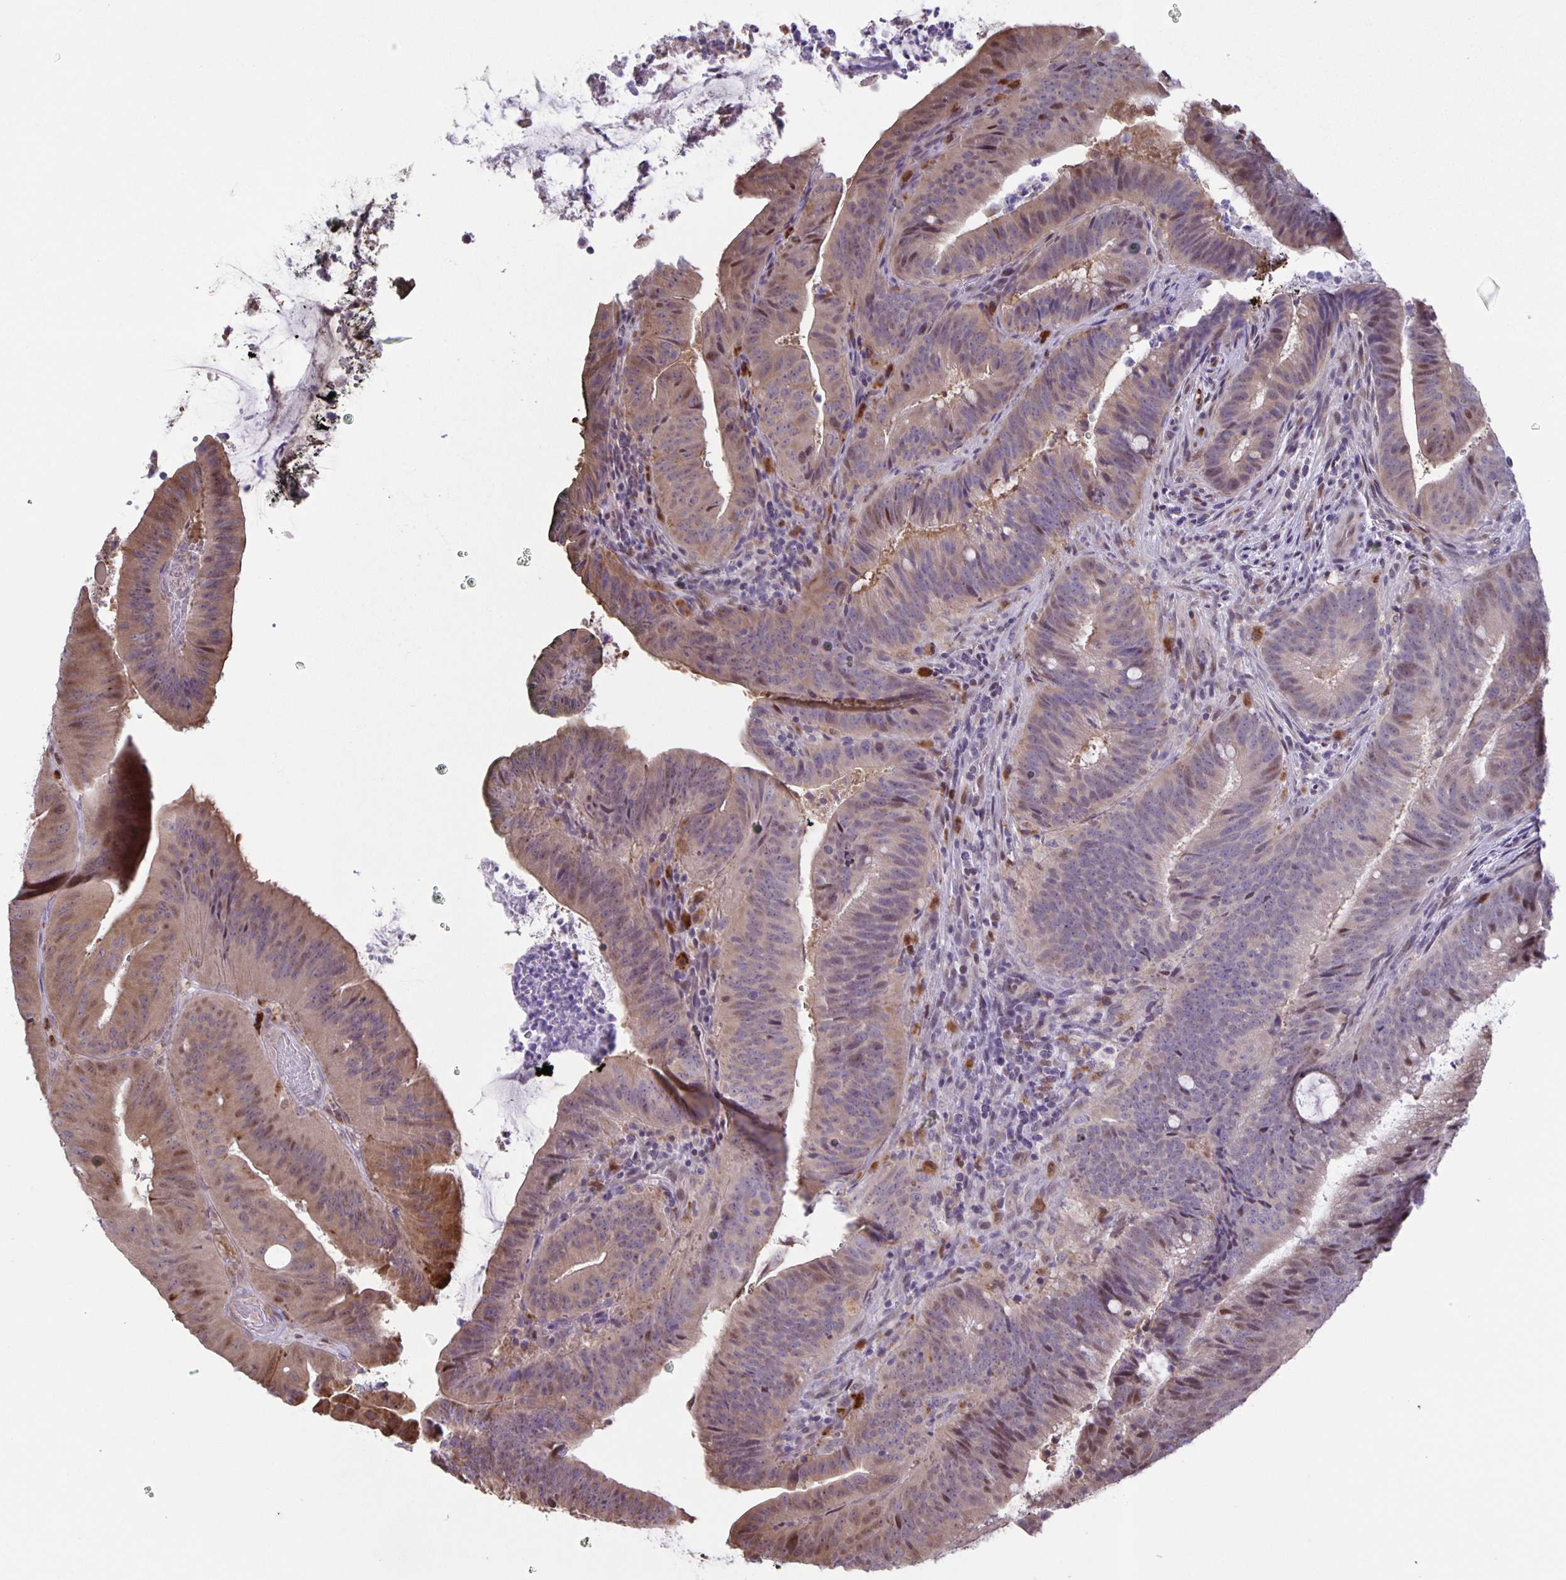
{"staining": {"intensity": "weak", "quantity": "25%-75%", "location": "cytoplasmic/membranous"}, "tissue": "colorectal cancer", "cell_type": "Tumor cells", "image_type": "cancer", "snomed": [{"axis": "morphology", "description": "Adenocarcinoma, NOS"}, {"axis": "topography", "description": "Colon"}], "caption": "Colorectal adenocarcinoma stained with a protein marker displays weak staining in tumor cells.", "gene": "MAPK12", "patient": {"sex": "female", "age": 43}}